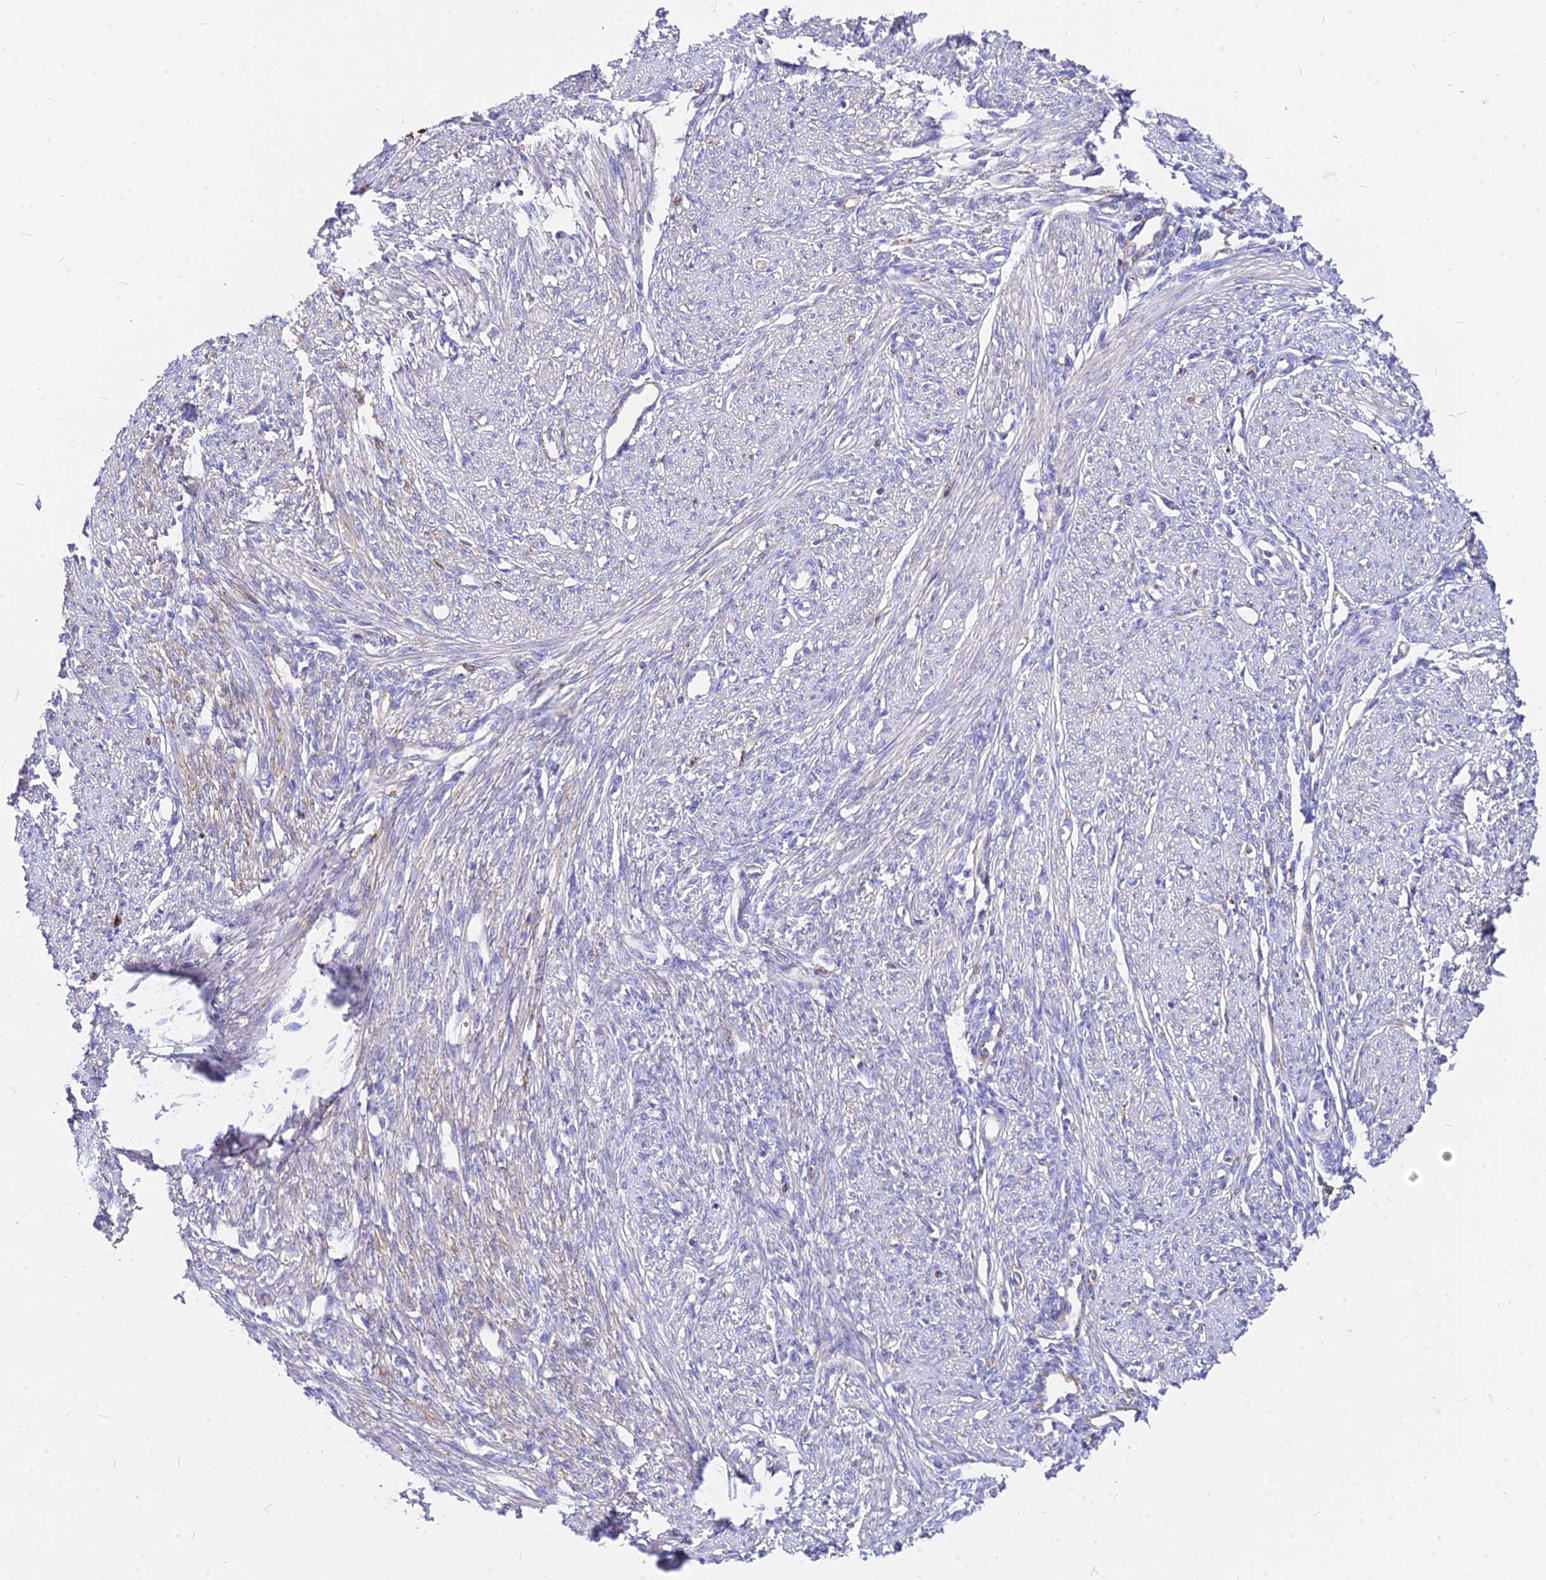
{"staining": {"intensity": "negative", "quantity": "none", "location": "none"}, "tissue": "smooth muscle", "cell_type": "Smooth muscle cells", "image_type": "normal", "snomed": [{"axis": "morphology", "description": "Normal tissue, NOS"}, {"axis": "topography", "description": "Smooth muscle"}, {"axis": "topography", "description": "Uterus"}], "caption": "Immunohistochemistry (IHC) histopathology image of benign smooth muscle: human smooth muscle stained with DAB (3,3'-diaminobenzidine) displays no significant protein positivity in smooth muscle cells. (DAB IHC, high magnification).", "gene": "AGTRAP", "patient": {"sex": "female", "age": 59}}